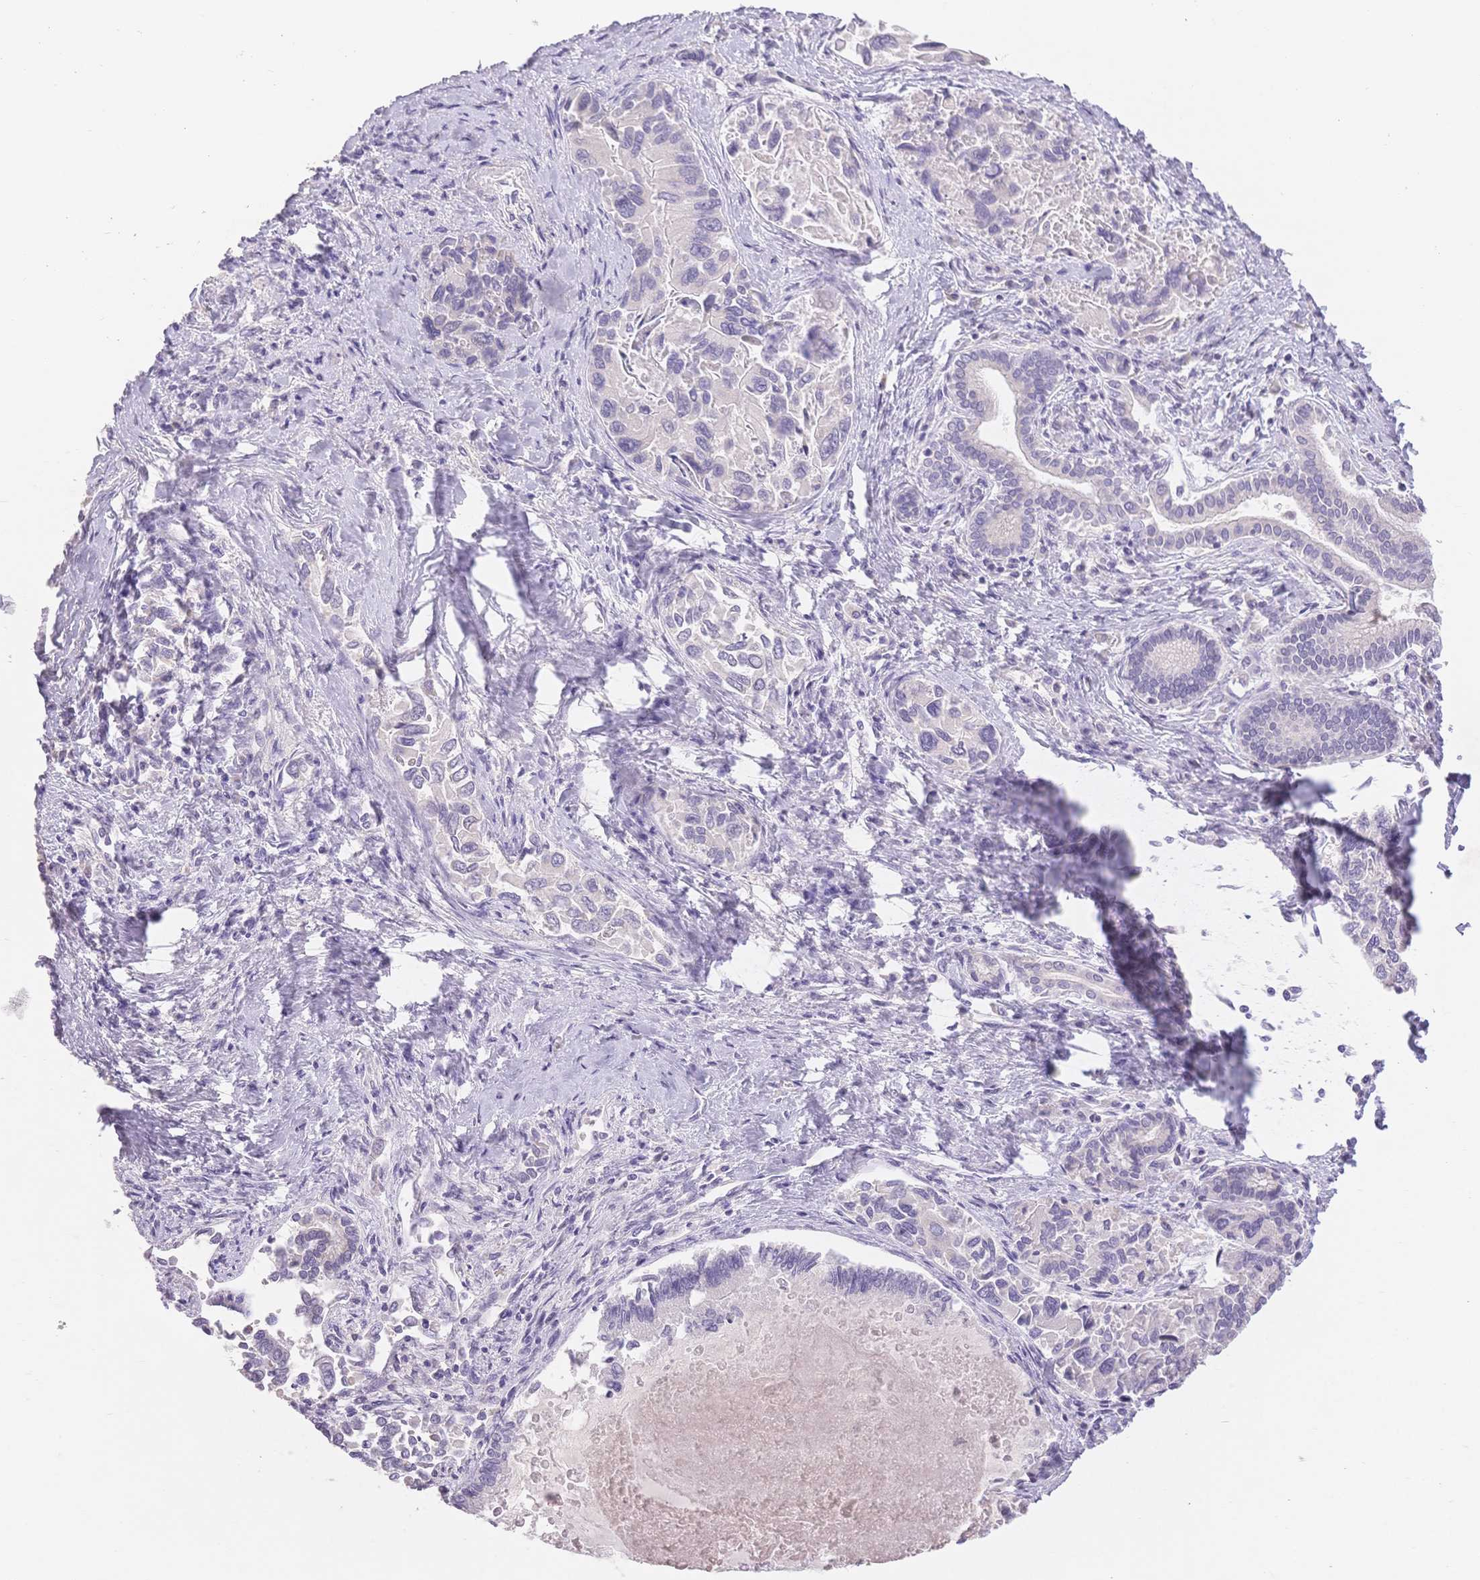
{"staining": {"intensity": "negative", "quantity": "none", "location": "none"}, "tissue": "liver cancer", "cell_type": "Tumor cells", "image_type": "cancer", "snomed": [{"axis": "morphology", "description": "Cholangiocarcinoma"}, {"axis": "topography", "description": "Liver"}], "caption": "Image shows no significant protein staining in tumor cells of liver cholangiocarcinoma.", "gene": "SUV39H2", "patient": {"sex": "male", "age": 66}}